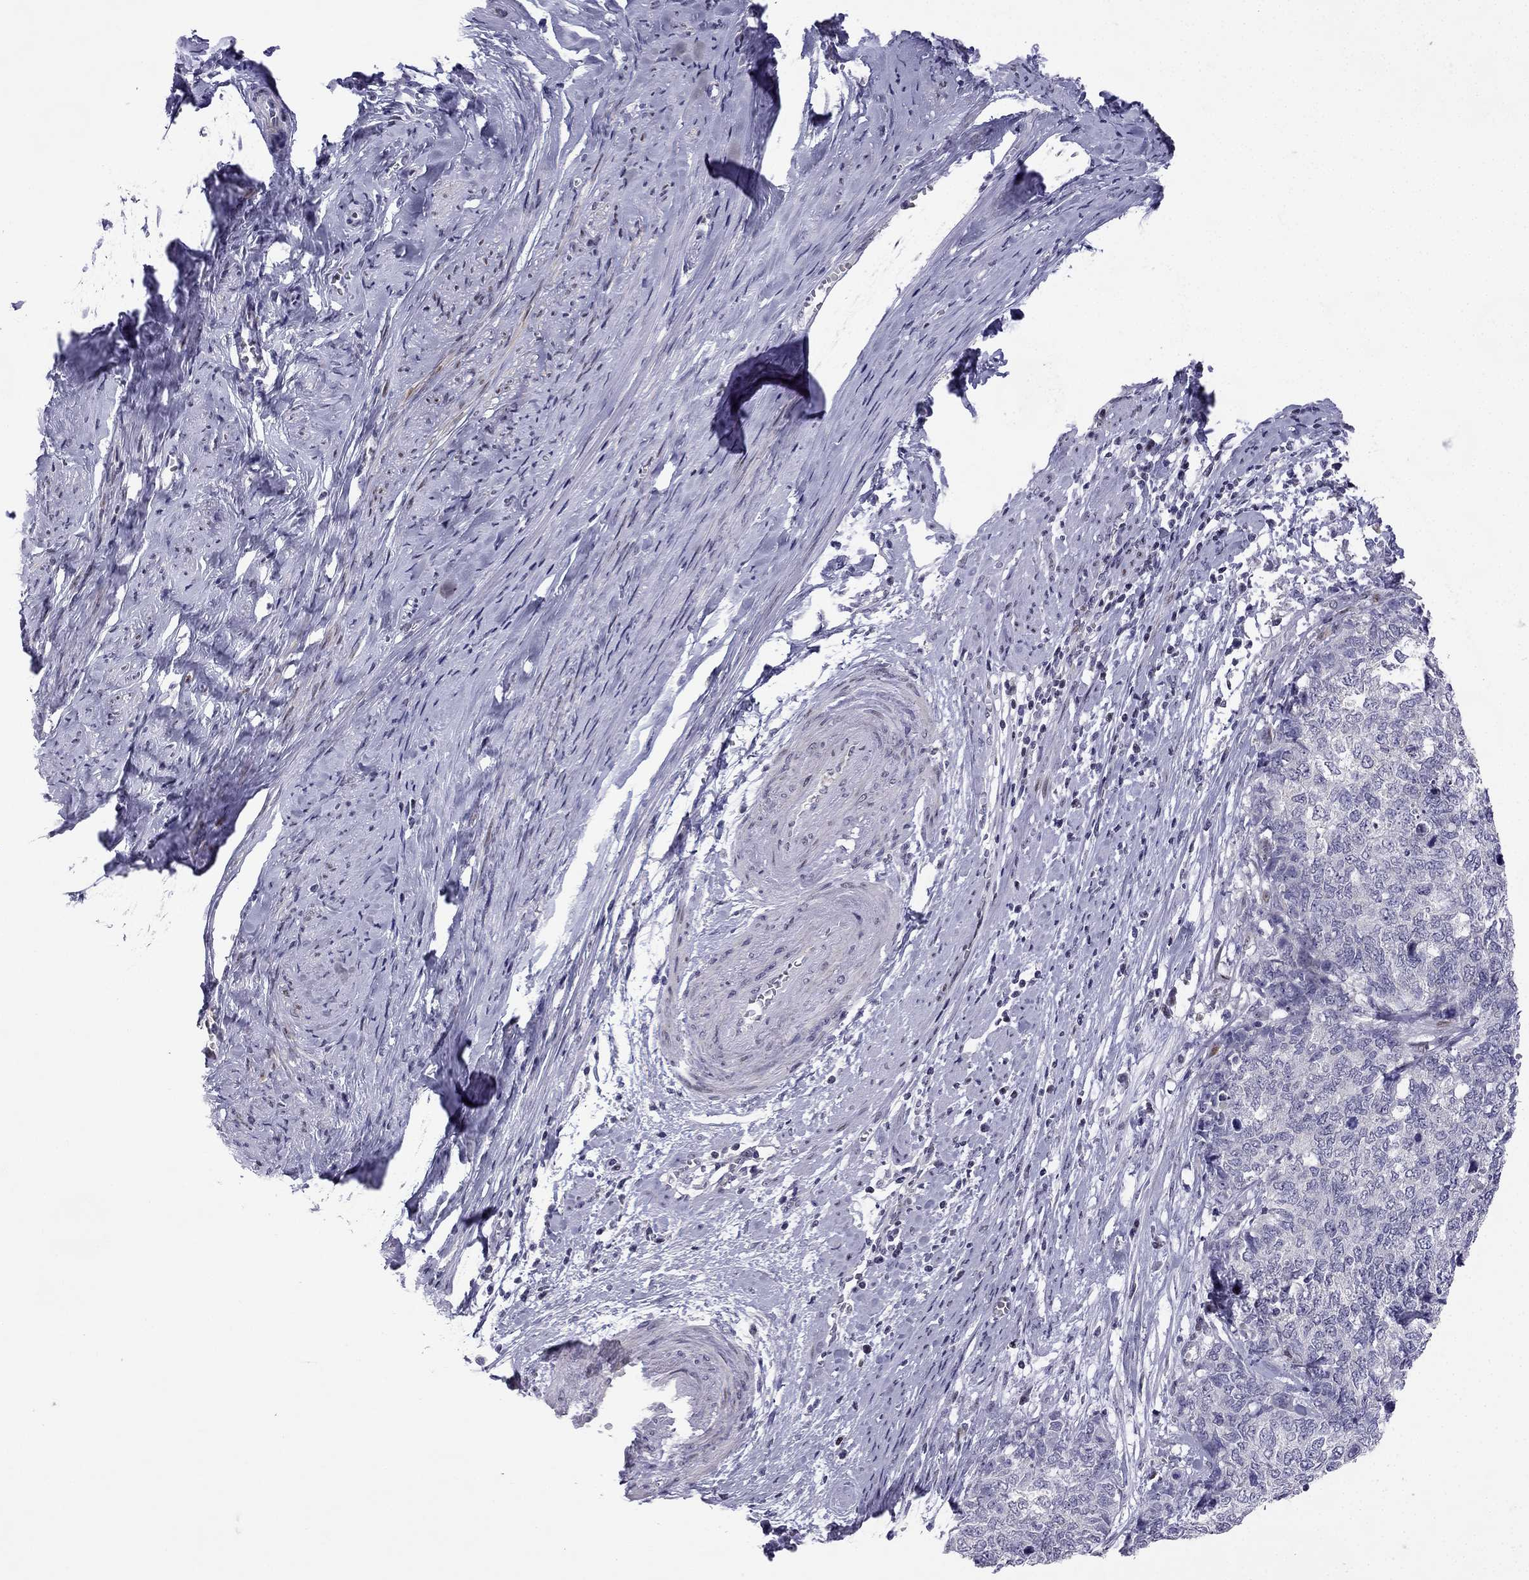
{"staining": {"intensity": "negative", "quantity": "none", "location": "none"}, "tissue": "cervical cancer", "cell_type": "Tumor cells", "image_type": "cancer", "snomed": [{"axis": "morphology", "description": "Squamous cell carcinoma, NOS"}, {"axis": "topography", "description": "Cervix"}], "caption": "Cervical cancer was stained to show a protein in brown. There is no significant positivity in tumor cells.", "gene": "CFAP70", "patient": {"sex": "female", "age": 63}}